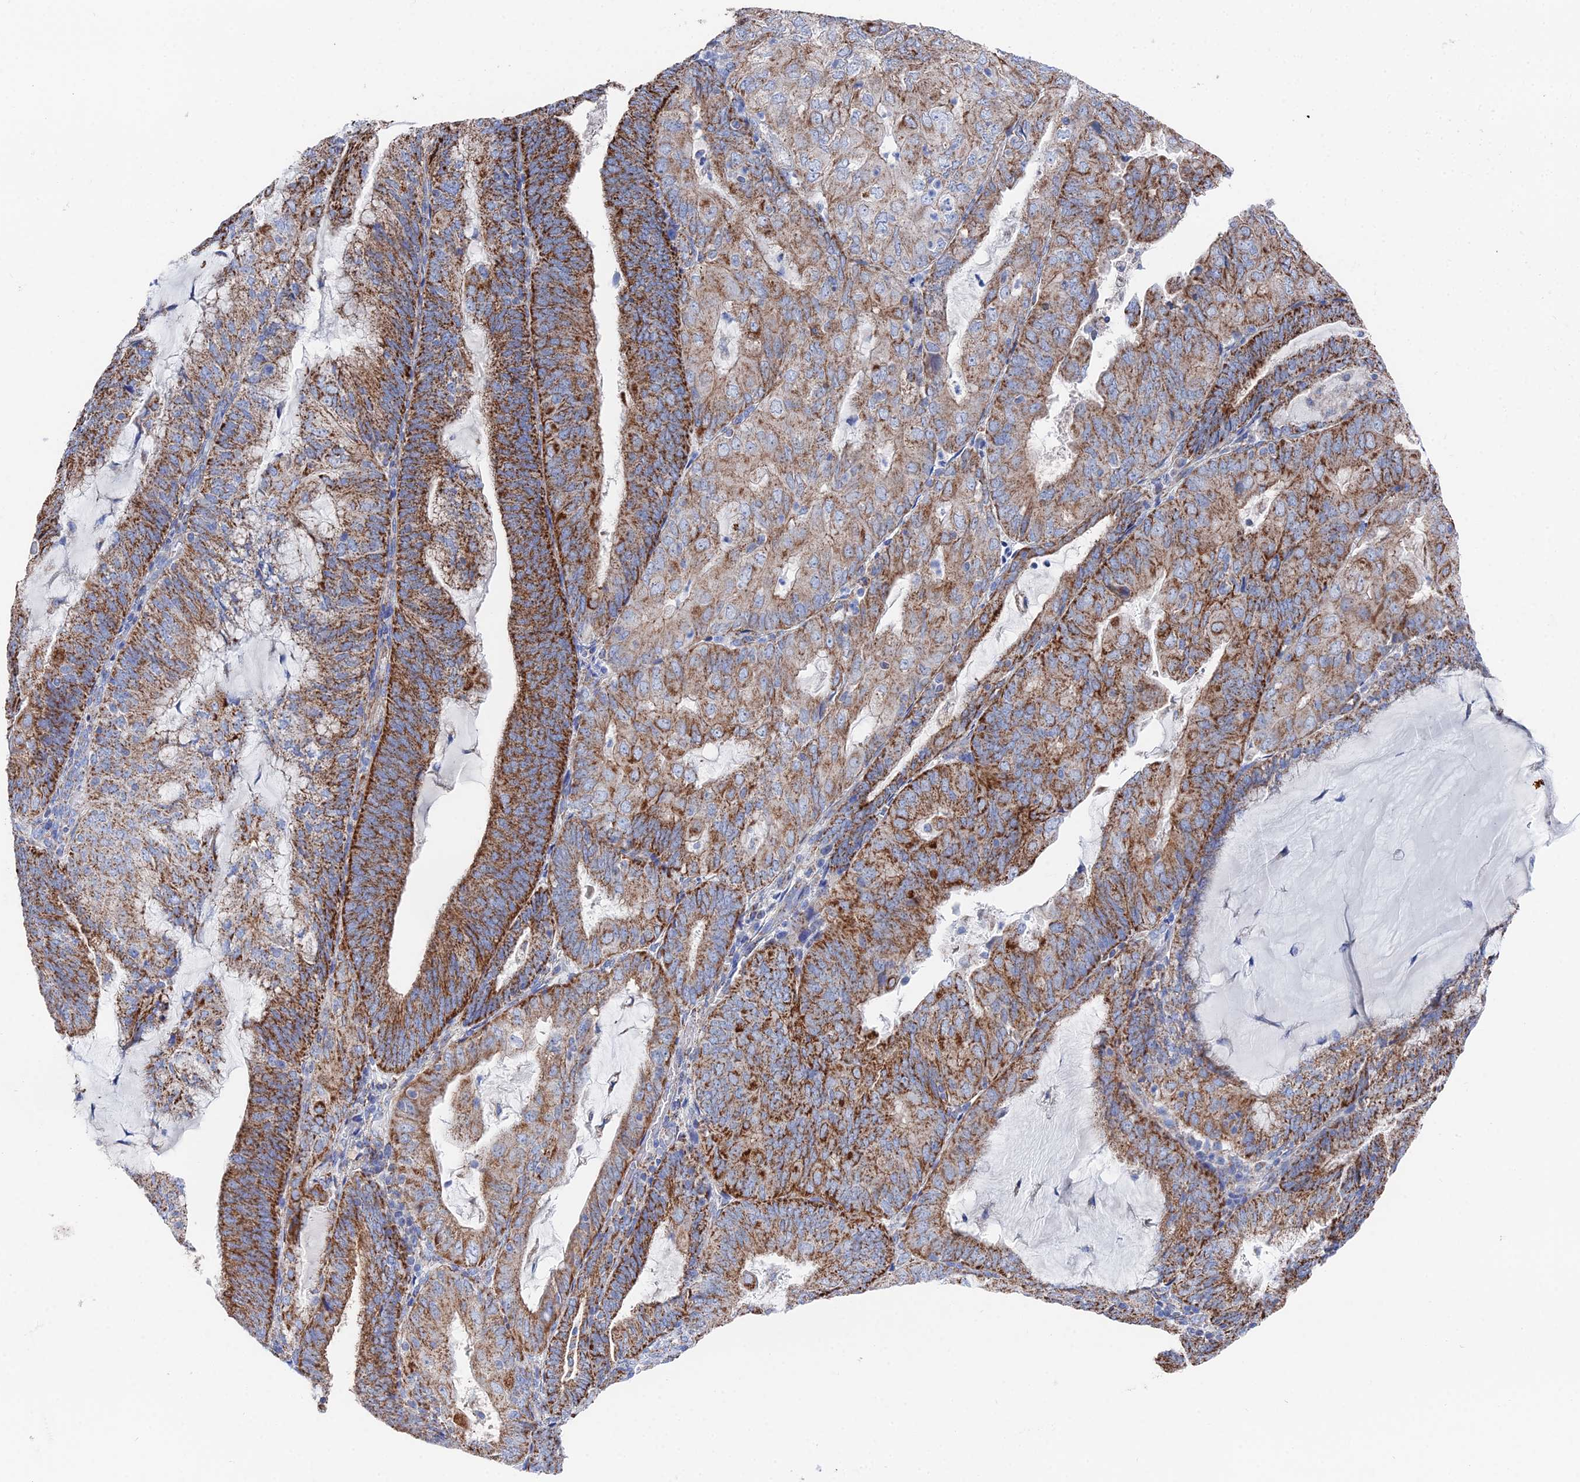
{"staining": {"intensity": "strong", "quantity": ">75%", "location": "cytoplasmic/membranous"}, "tissue": "endometrial cancer", "cell_type": "Tumor cells", "image_type": "cancer", "snomed": [{"axis": "morphology", "description": "Adenocarcinoma, NOS"}, {"axis": "topography", "description": "Endometrium"}], "caption": "Endometrial cancer was stained to show a protein in brown. There is high levels of strong cytoplasmic/membranous staining in approximately >75% of tumor cells.", "gene": "IFT80", "patient": {"sex": "female", "age": 81}}